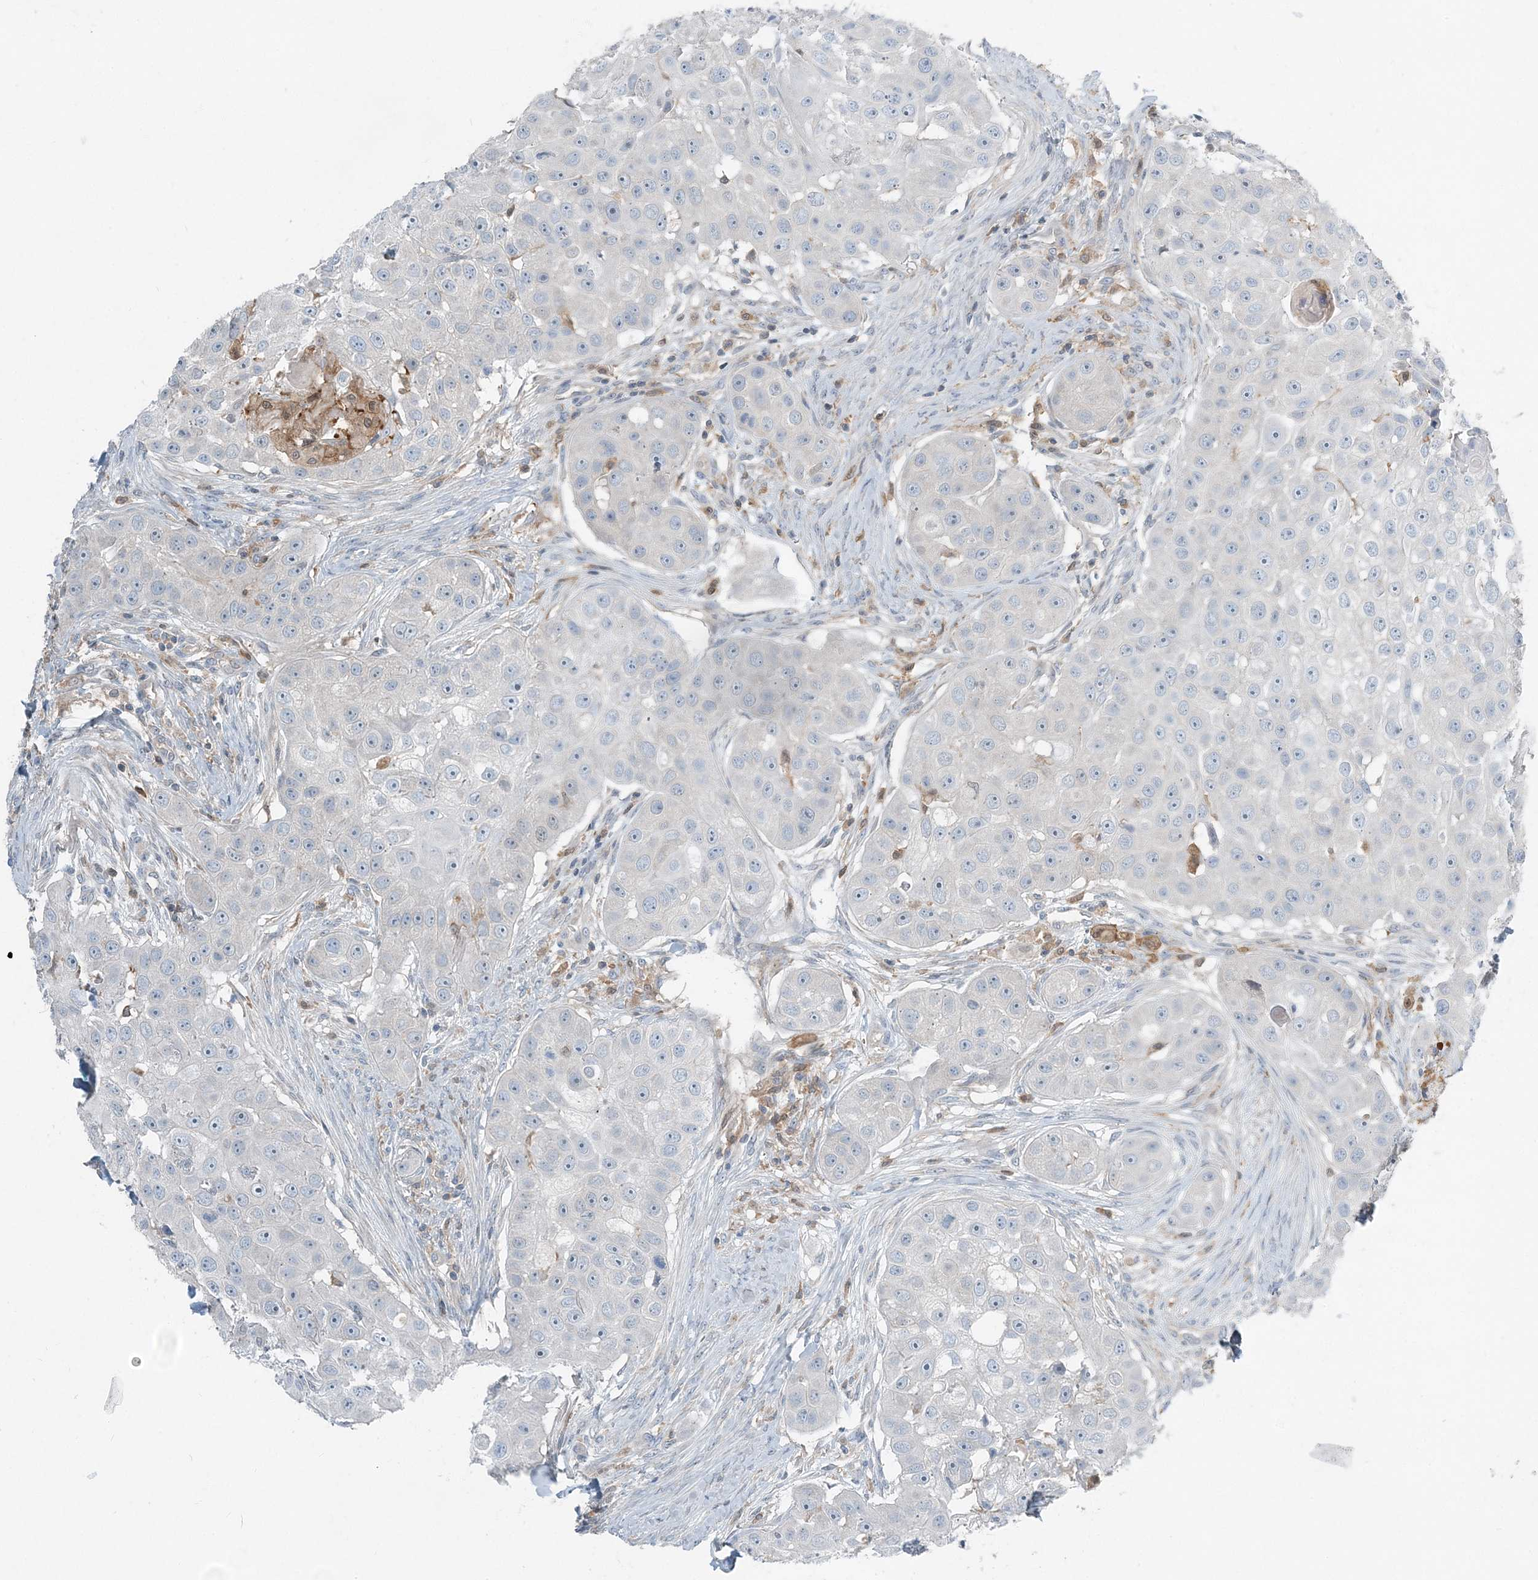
{"staining": {"intensity": "negative", "quantity": "none", "location": "none"}, "tissue": "head and neck cancer", "cell_type": "Tumor cells", "image_type": "cancer", "snomed": [{"axis": "morphology", "description": "Normal tissue, NOS"}, {"axis": "morphology", "description": "Squamous cell carcinoma, NOS"}, {"axis": "topography", "description": "Skeletal muscle"}, {"axis": "topography", "description": "Head-Neck"}], "caption": "Immunohistochemistry (IHC) of human head and neck squamous cell carcinoma displays no staining in tumor cells.", "gene": "ARMH1", "patient": {"sex": "male", "age": 51}}